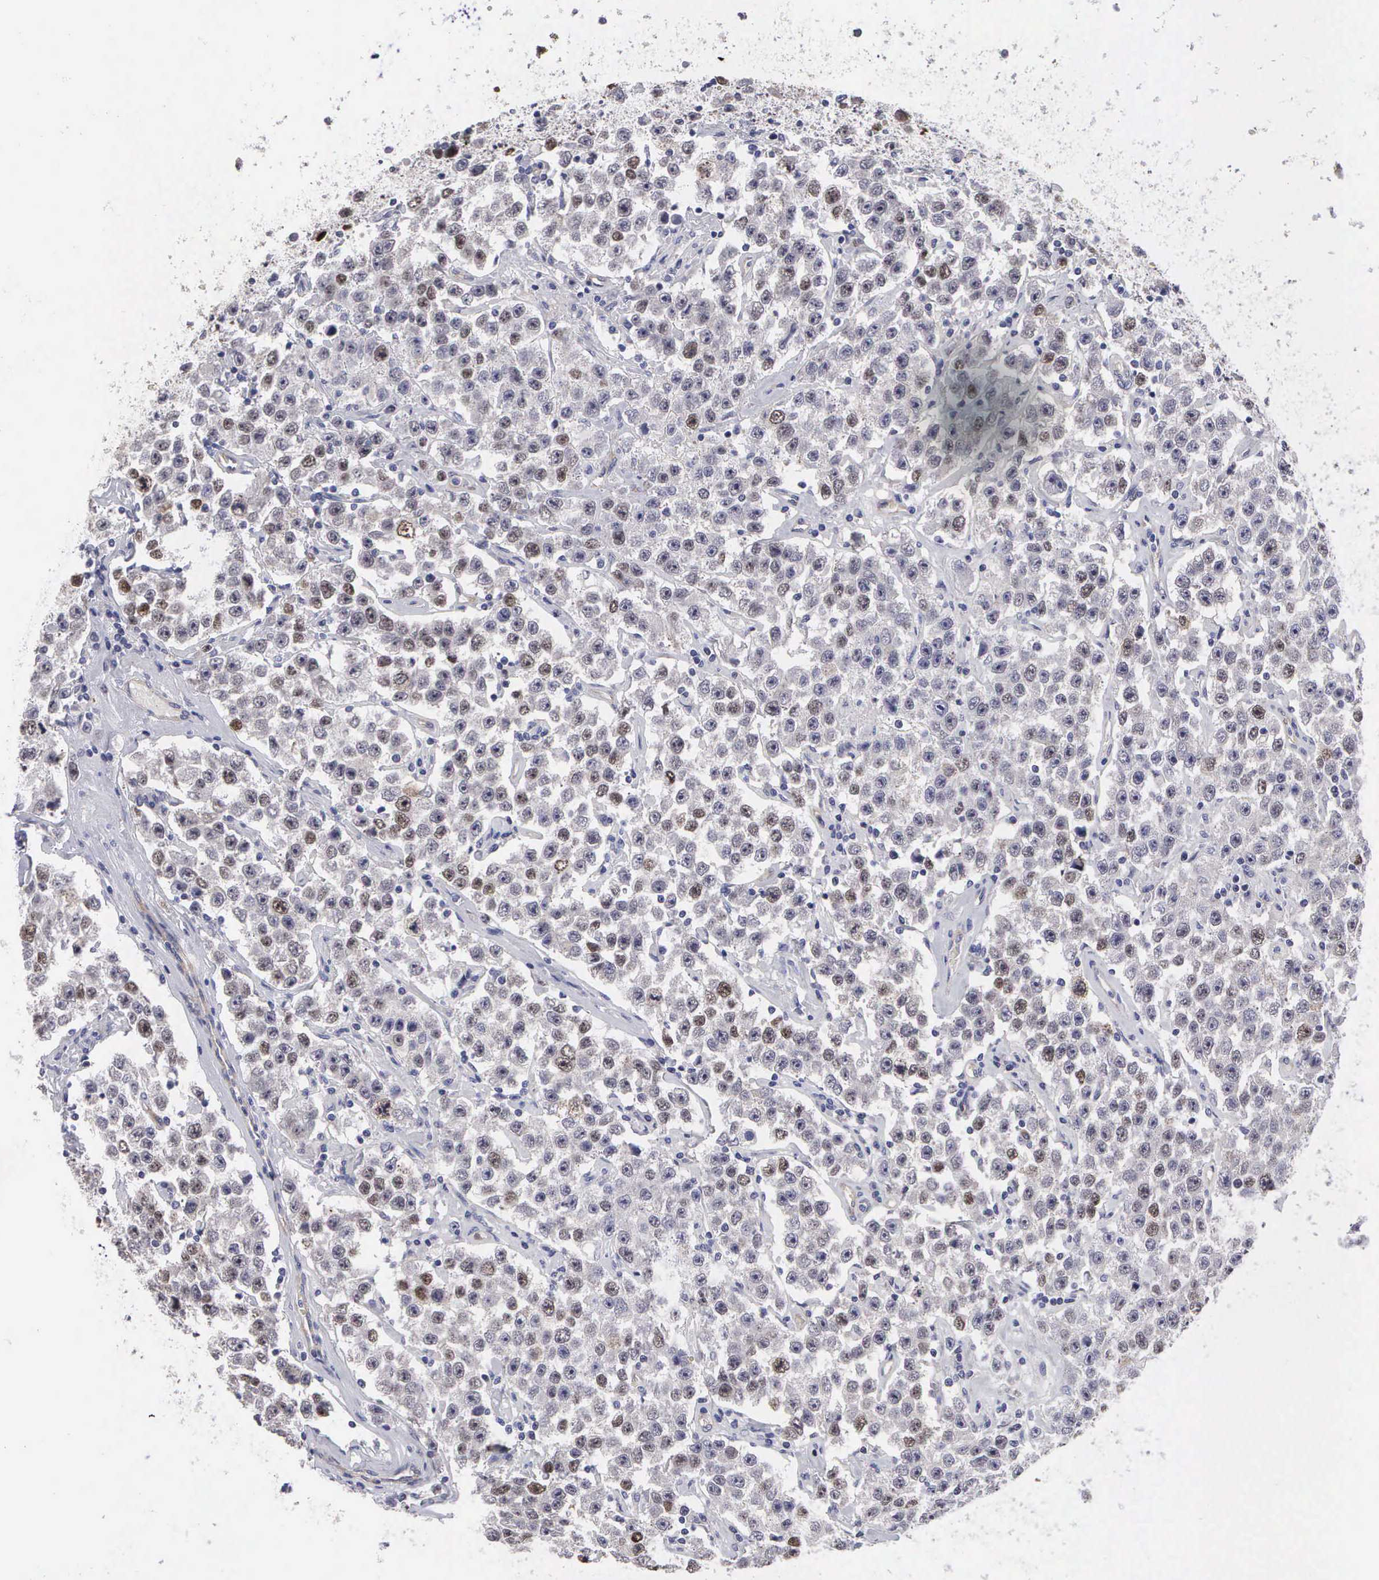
{"staining": {"intensity": "weak", "quantity": "25%-75%", "location": "nuclear"}, "tissue": "testis cancer", "cell_type": "Tumor cells", "image_type": "cancer", "snomed": [{"axis": "morphology", "description": "Seminoma, NOS"}, {"axis": "topography", "description": "Testis"}], "caption": "Immunohistochemical staining of human seminoma (testis) demonstrates low levels of weak nuclear expression in approximately 25%-75% of tumor cells.", "gene": "MAST4", "patient": {"sex": "male", "age": 52}}